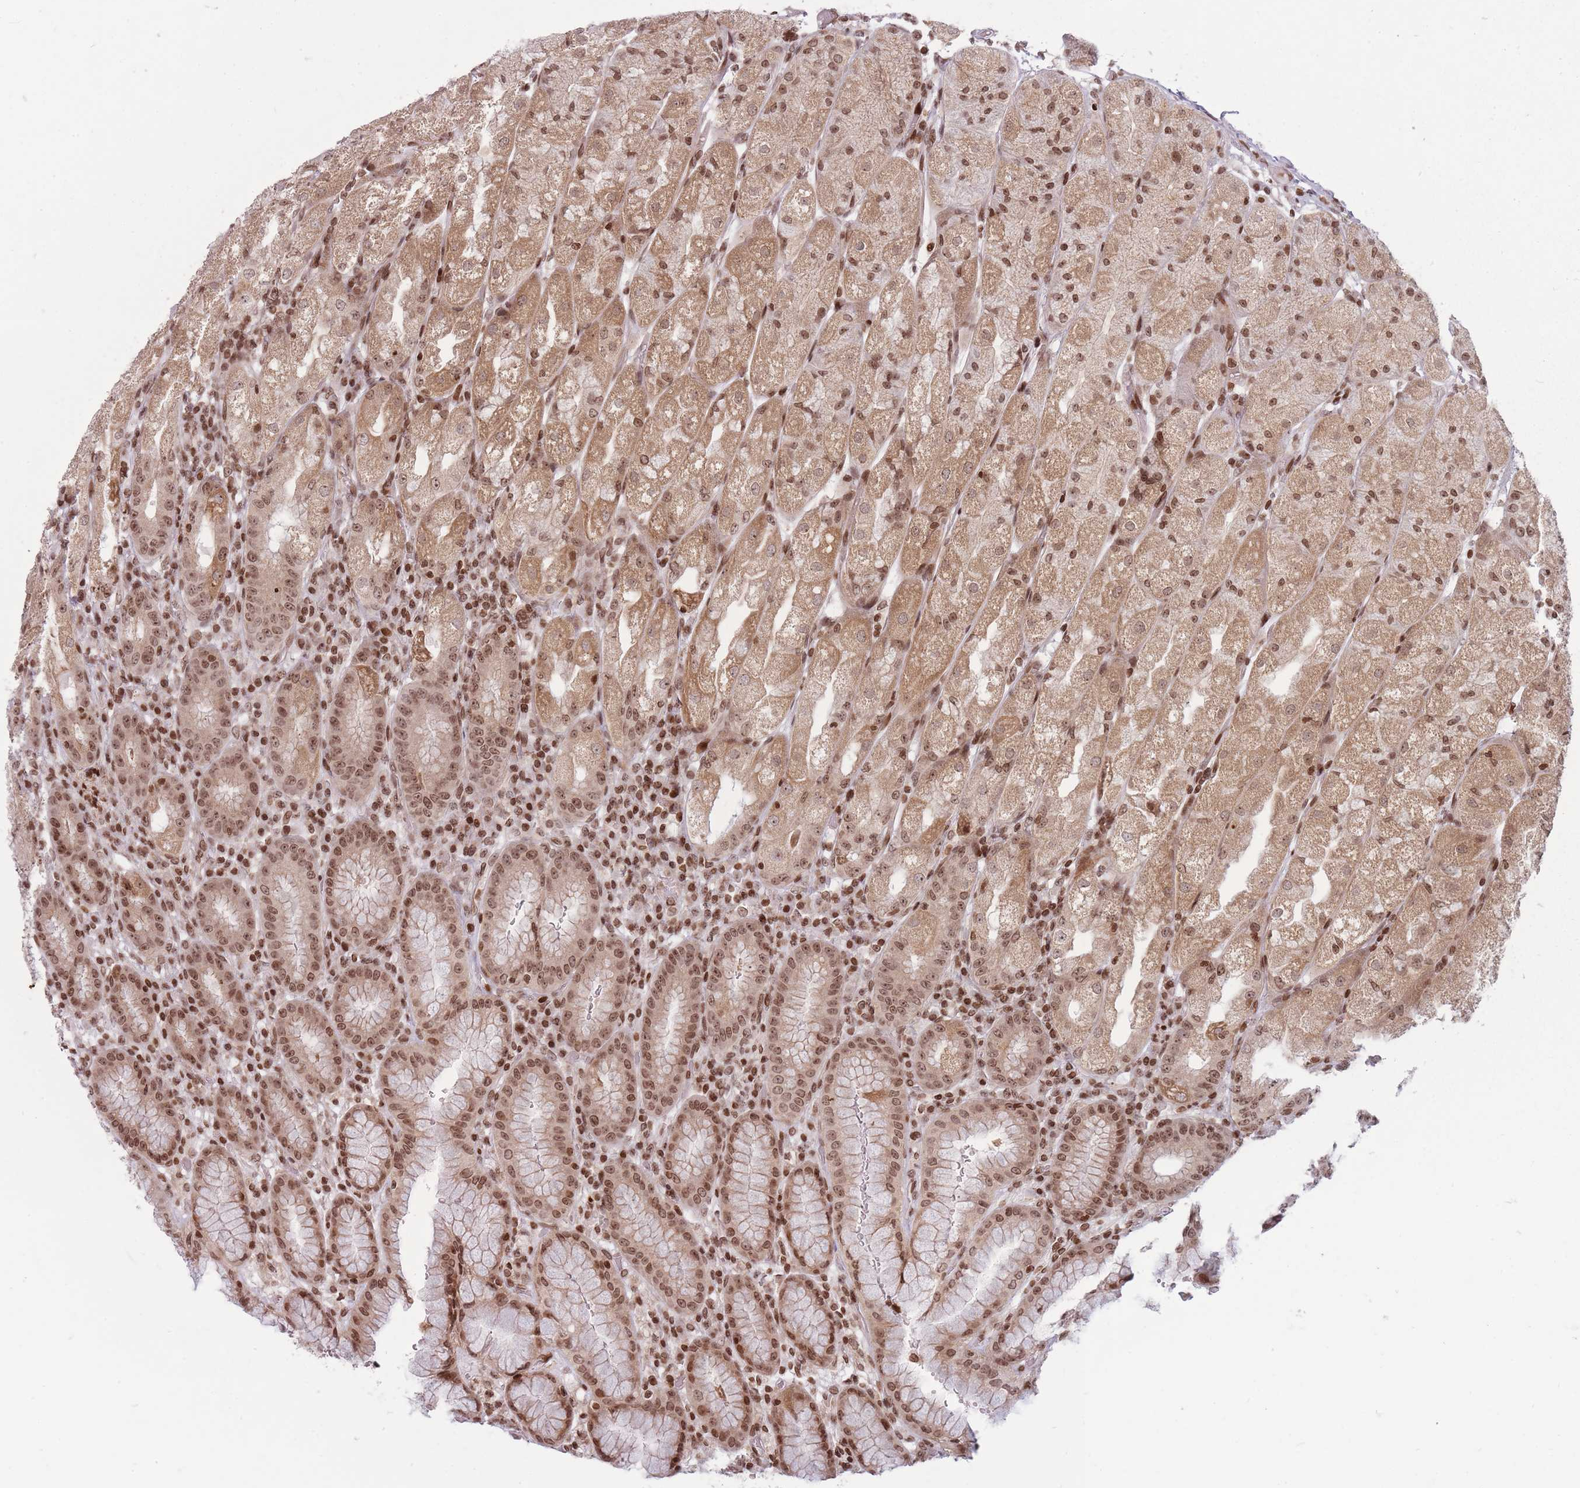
{"staining": {"intensity": "moderate", "quantity": ">75%", "location": "cytoplasmic/membranous,nuclear"}, "tissue": "stomach", "cell_type": "Glandular cells", "image_type": "normal", "snomed": [{"axis": "morphology", "description": "Normal tissue, NOS"}, {"axis": "topography", "description": "Stomach, upper"}], "caption": "DAB immunohistochemical staining of unremarkable stomach displays moderate cytoplasmic/membranous,nuclear protein positivity in approximately >75% of glandular cells.", "gene": "TMC6", "patient": {"sex": "male", "age": 52}}